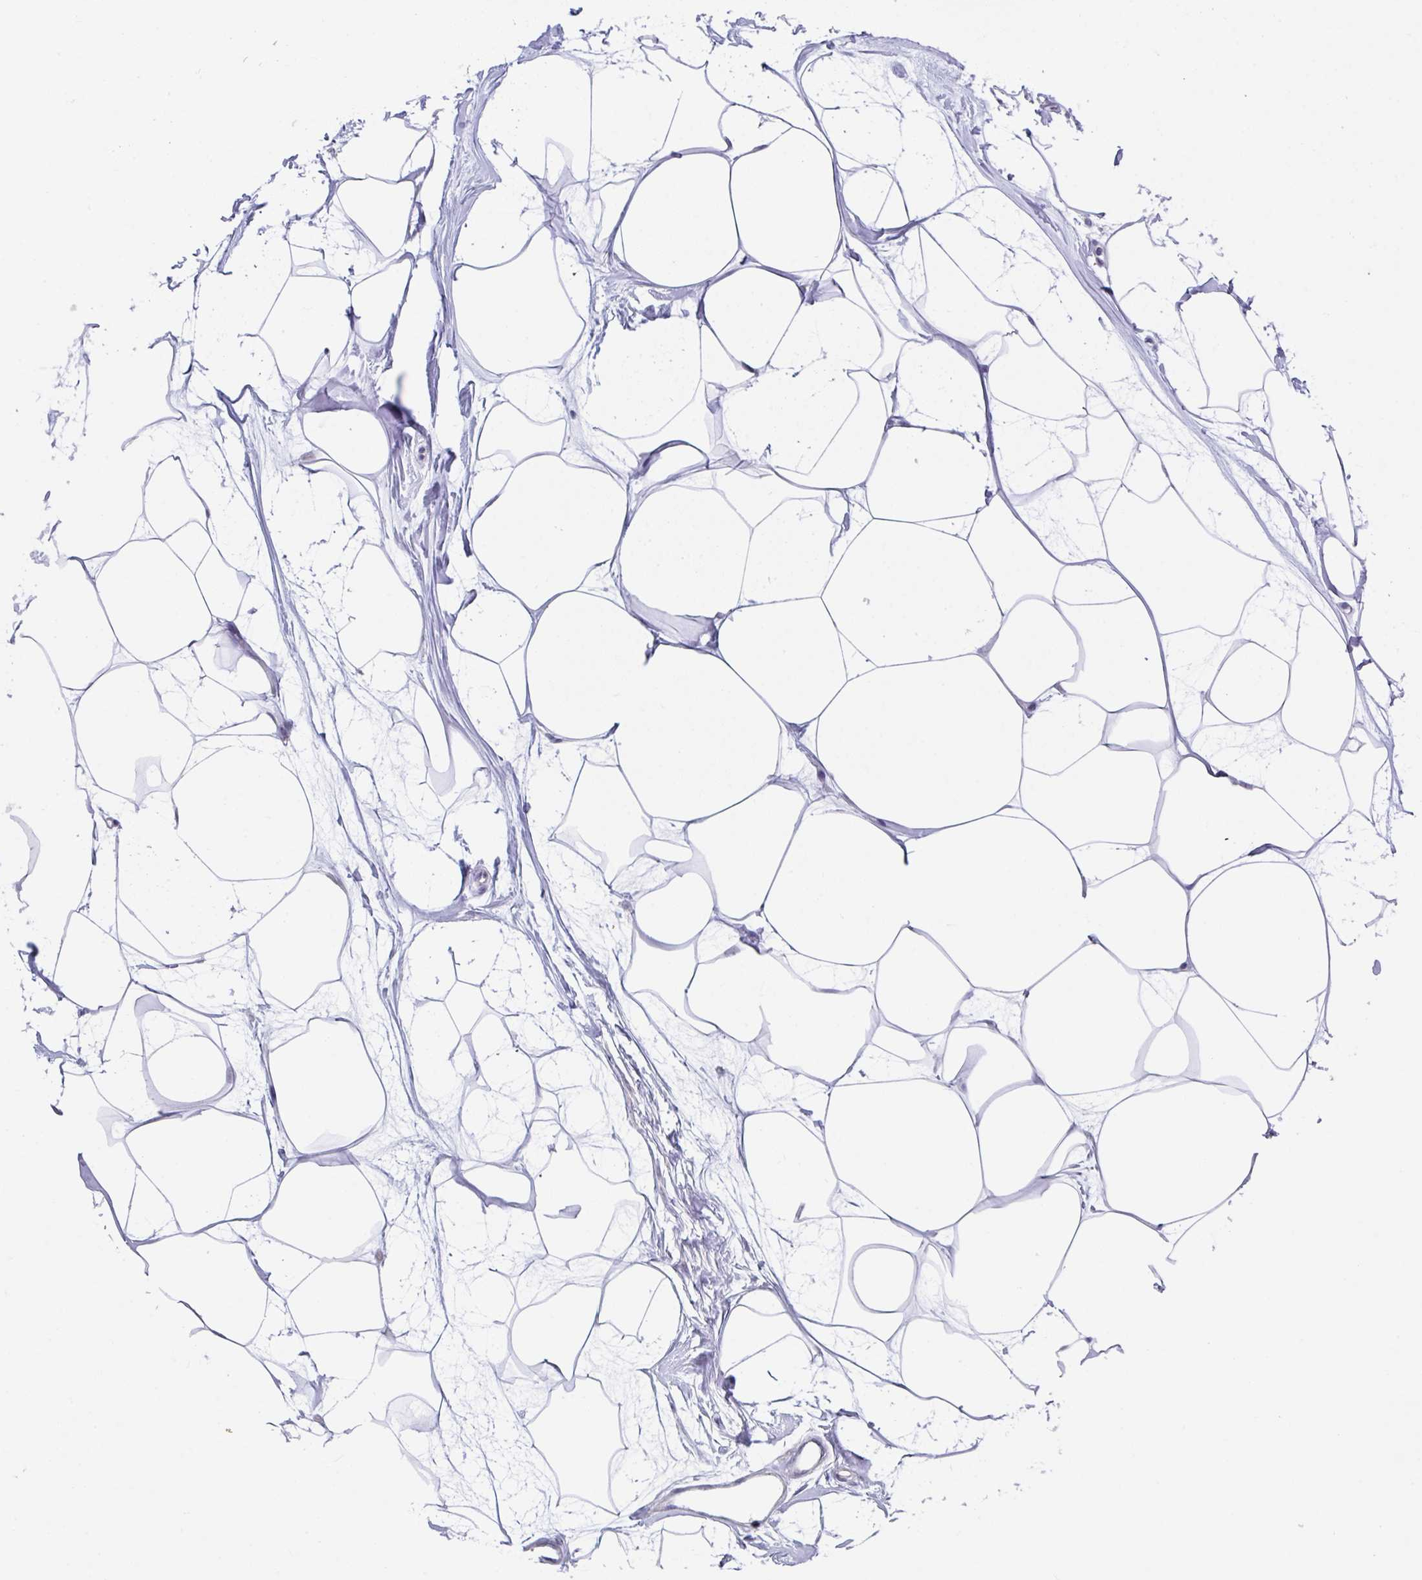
{"staining": {"intensity": "negative", "quantity": "none", "location": "none"}, "tissue": "breast", "cell_type": "Adipocytes", "image_type": "normal", "snomed": [{"axis": "morphology", "description": "Normal tissue, NOS"}, {"axis": "topography", "description": "Breast"}], "caption": "High power microscopy histopathology image of an immunohistochemistry (IHC) photomicrograph of unremarkable breast, revealing no significant positivity in adipocytes.", "gene": "RBM18", "patient": {"sex": "female", "age": 45}}